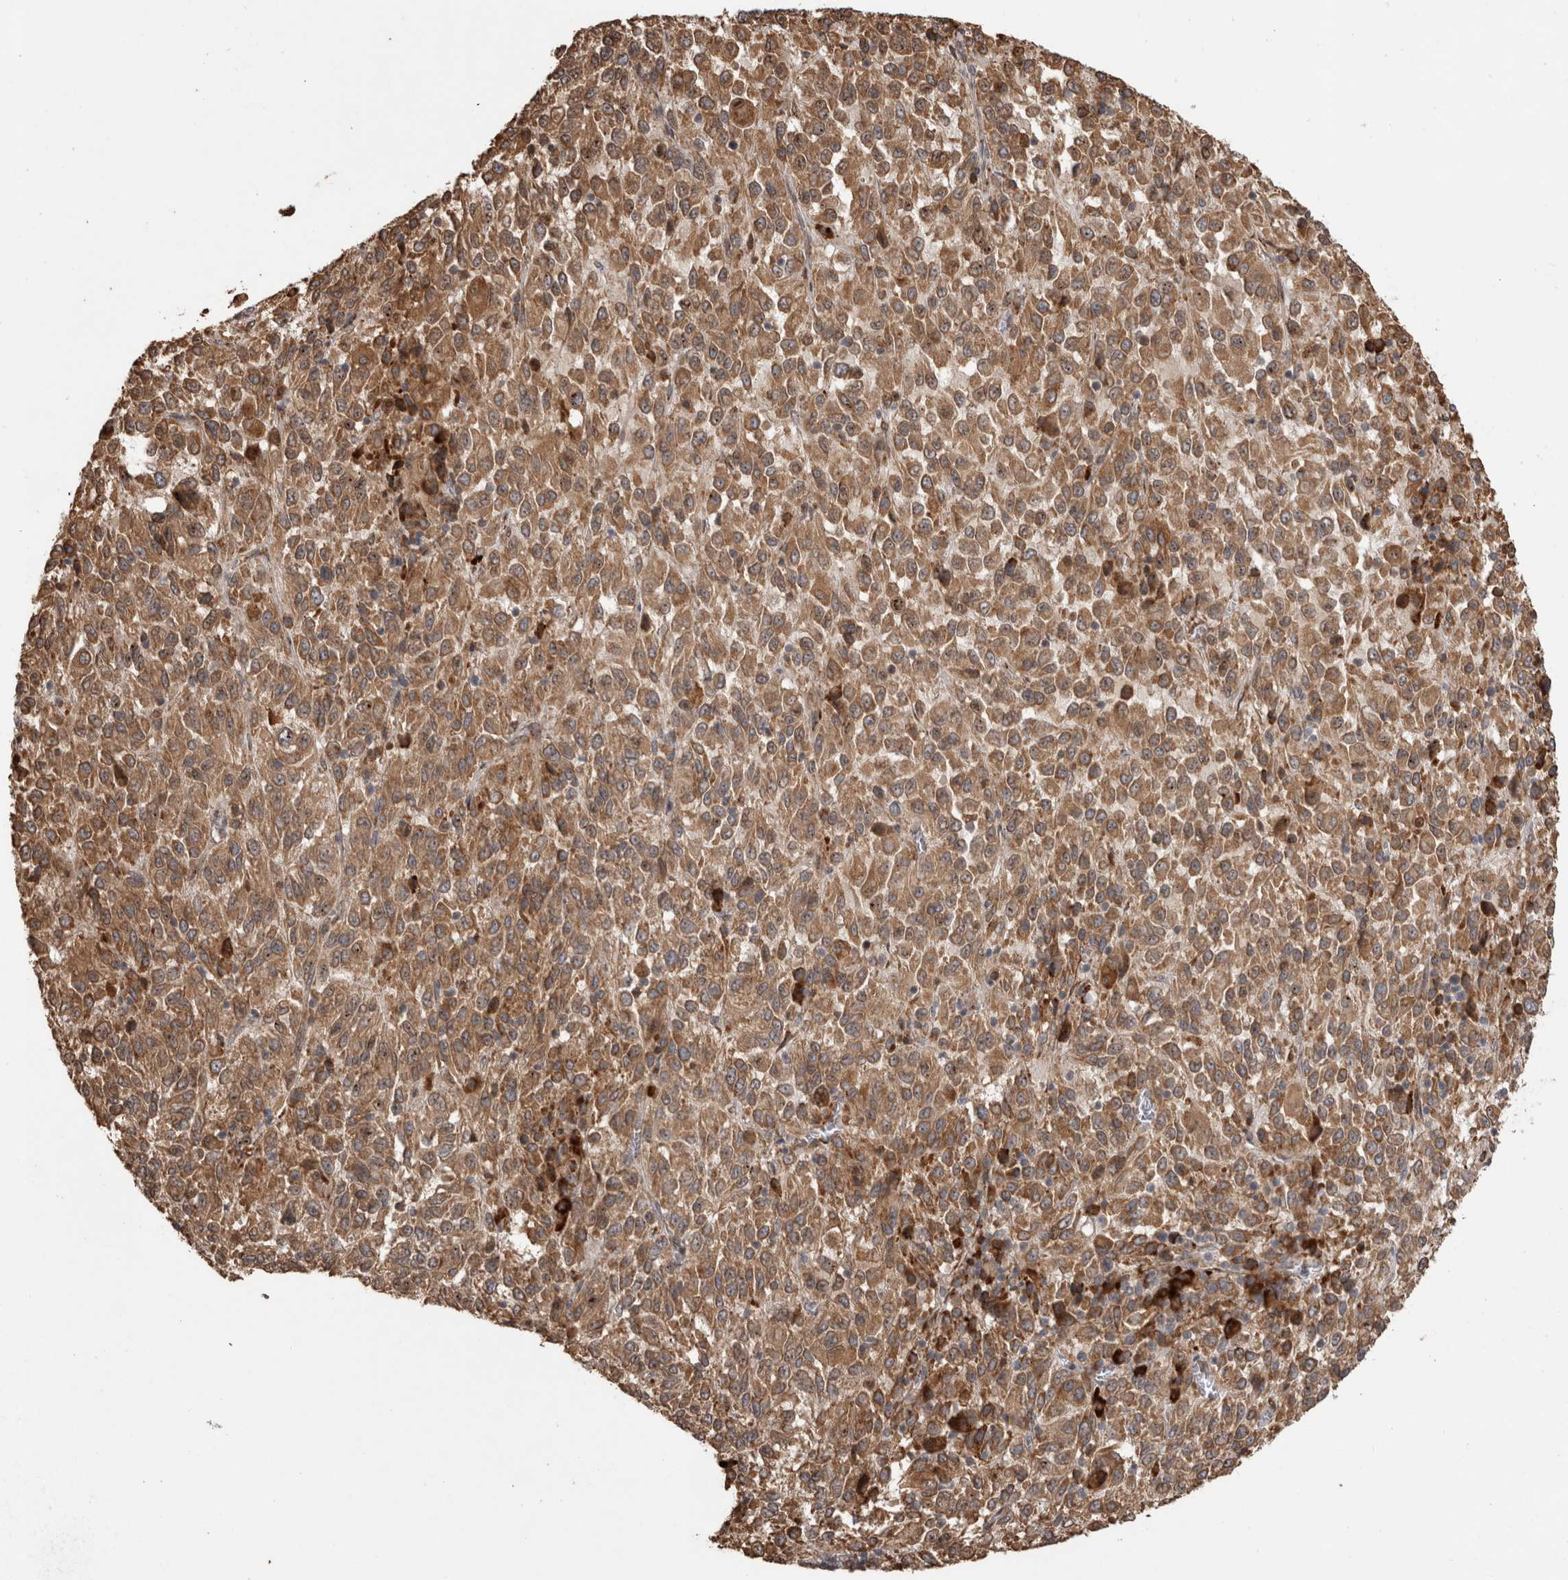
{"staining": {"intensity": "moderate", "quantity": ">75%", "location": "cytoplasmic/membranous"}, "tissue": "melanoma", "cell_type": "Tumor cells", "image_type": "cancer", "snomed": [{"axis": "morphology", "description": "Malignant melanoma, Metastatic site"}, {"axis": "topography", "description": "Lung"}], "caption": "Protein expression by immunohistochemistry reveals moderate cytoplasmic/membranous expression in about >75% of tumor cells in melanoma.", "gene": "TBCE", "patient": {"sex": "male", "age": 64}}